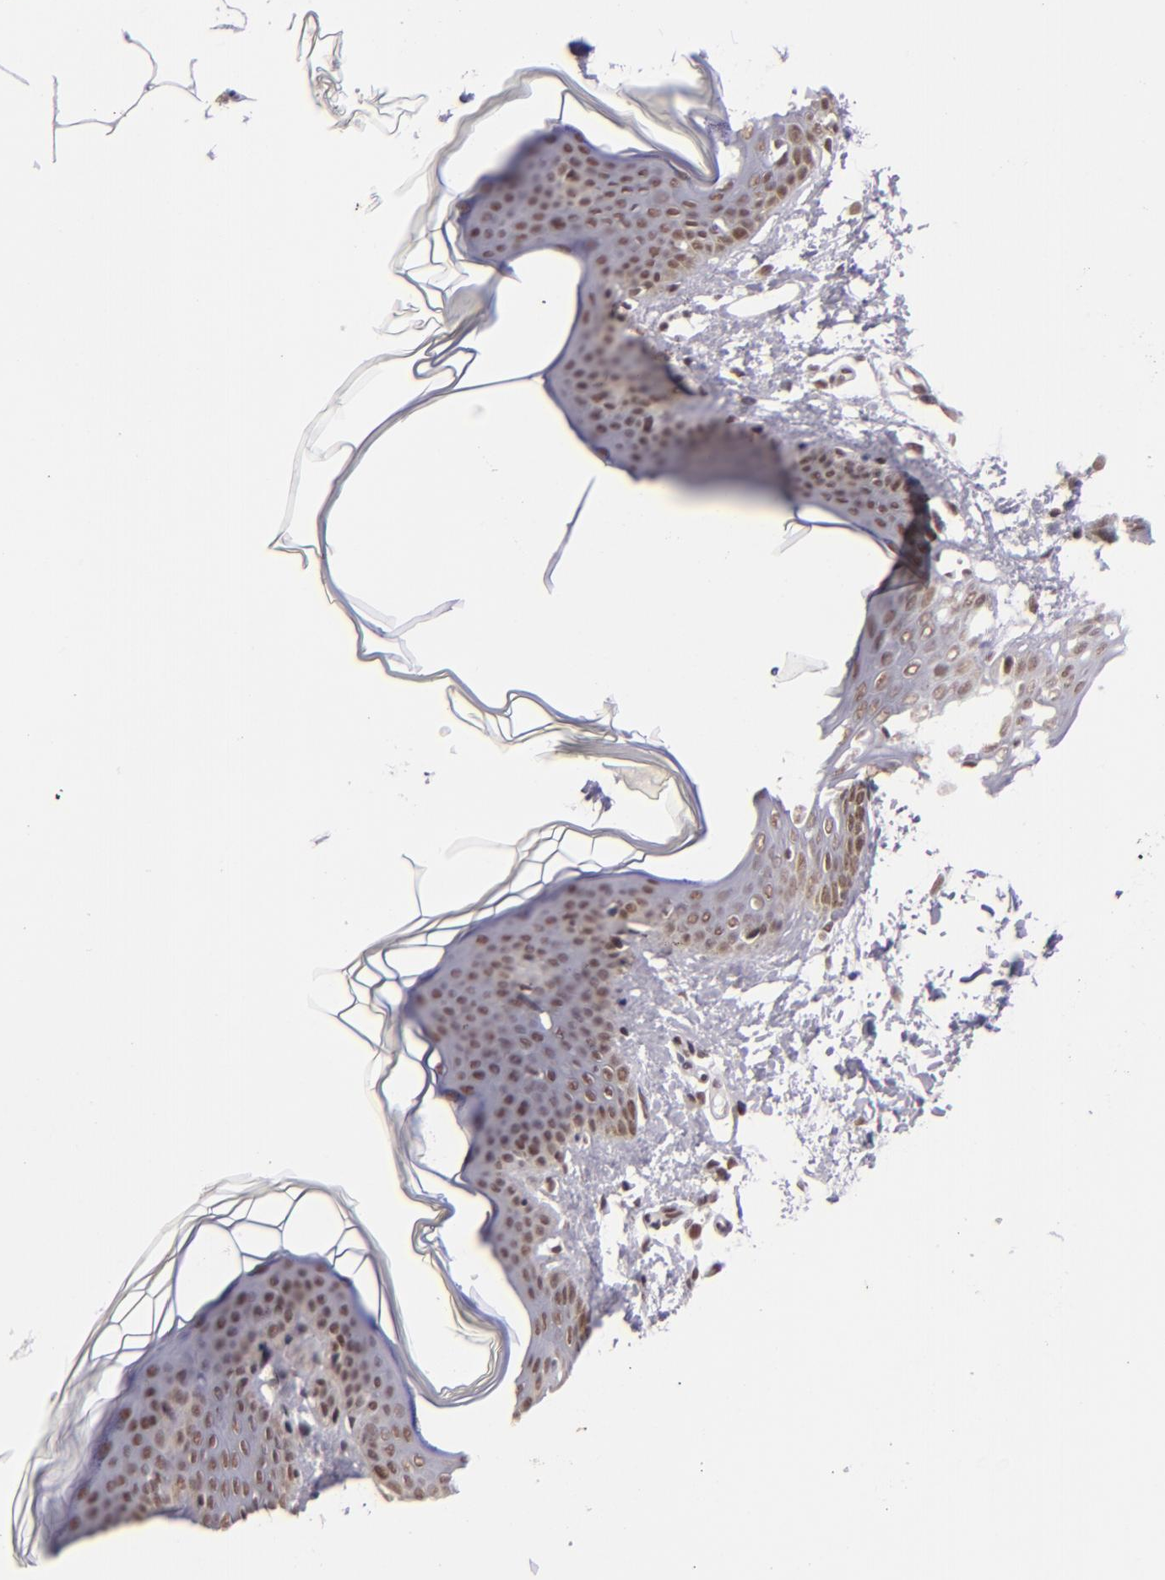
{"staining": {"intensity": "negative", "quantity": "none", "location": "none"}, "tissue": "skin", "cell_type": "Fibroblasts", "image_type": "normal", "snomed": [{"axis": "morphology", "description": "Normal tissue, NOS"}, {"axis": "topography", "description": "Skin"}], "caption": "A micrograph of skin stained for a protein reveals no brown staining in fibroblasts.", "gene": "BRD8", "patient": {"sex": "female", "age": 17}}